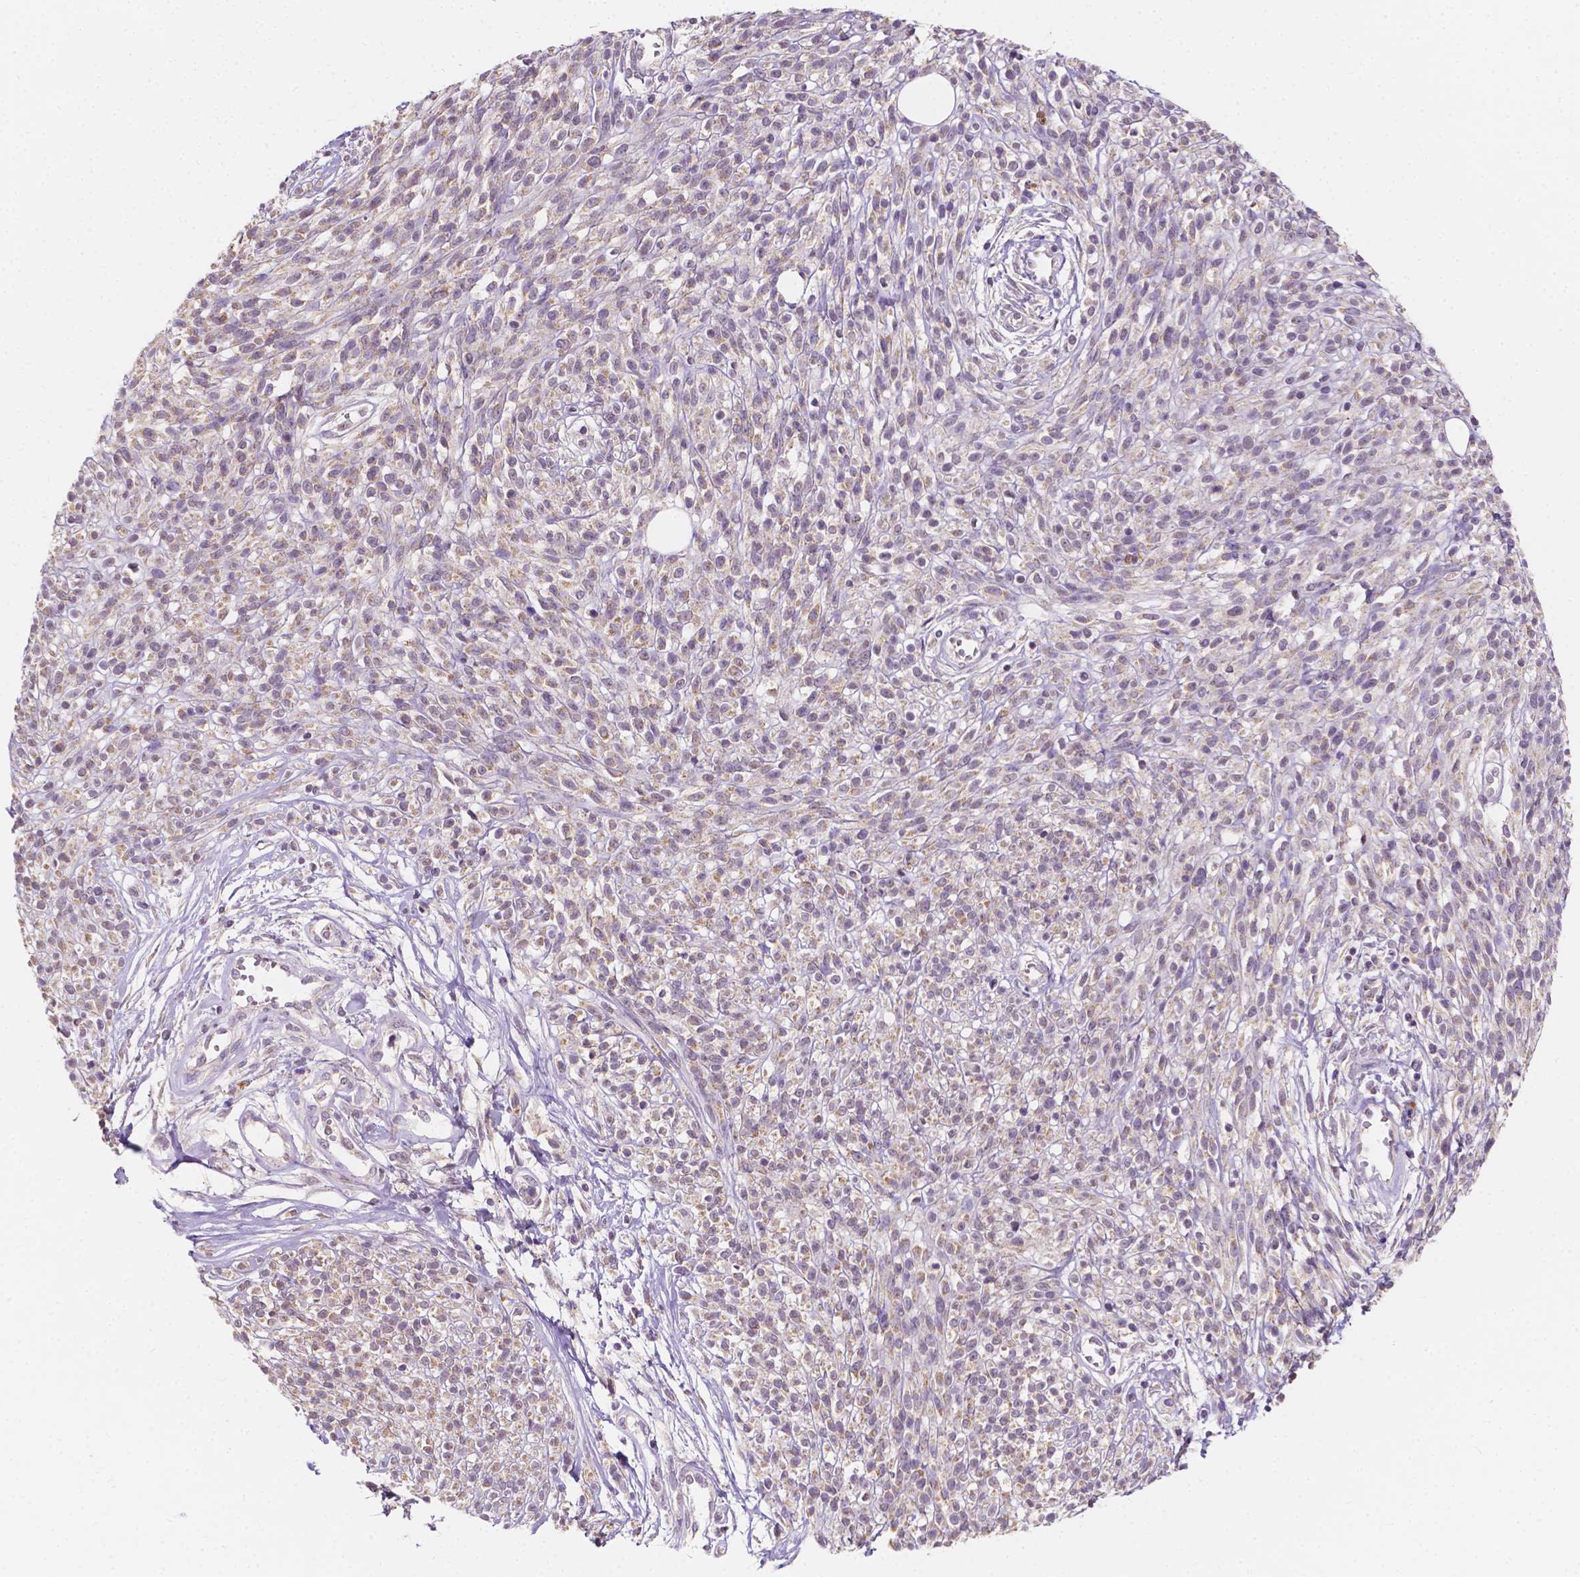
{"staining": {"intensity": "negative", "quantity": "none", "location": "none"}, "tissue": "melanoma", "cell_type": "Tumor cells", "image_type": "cancer", "snomed": [{"axis": "morphology", "description": "Malignant melanoma, NOS"}, {"axis": "topography", "description": "Skin"}, {"axis": "topography", "description": "Skin of trunk"}], "caption": "Malignant melanoma was stained to show a protein in brown. There is no significant expression in tumor cells.", "gene": "SIRT2", "patient": {"sex": "male", "age": 74}}